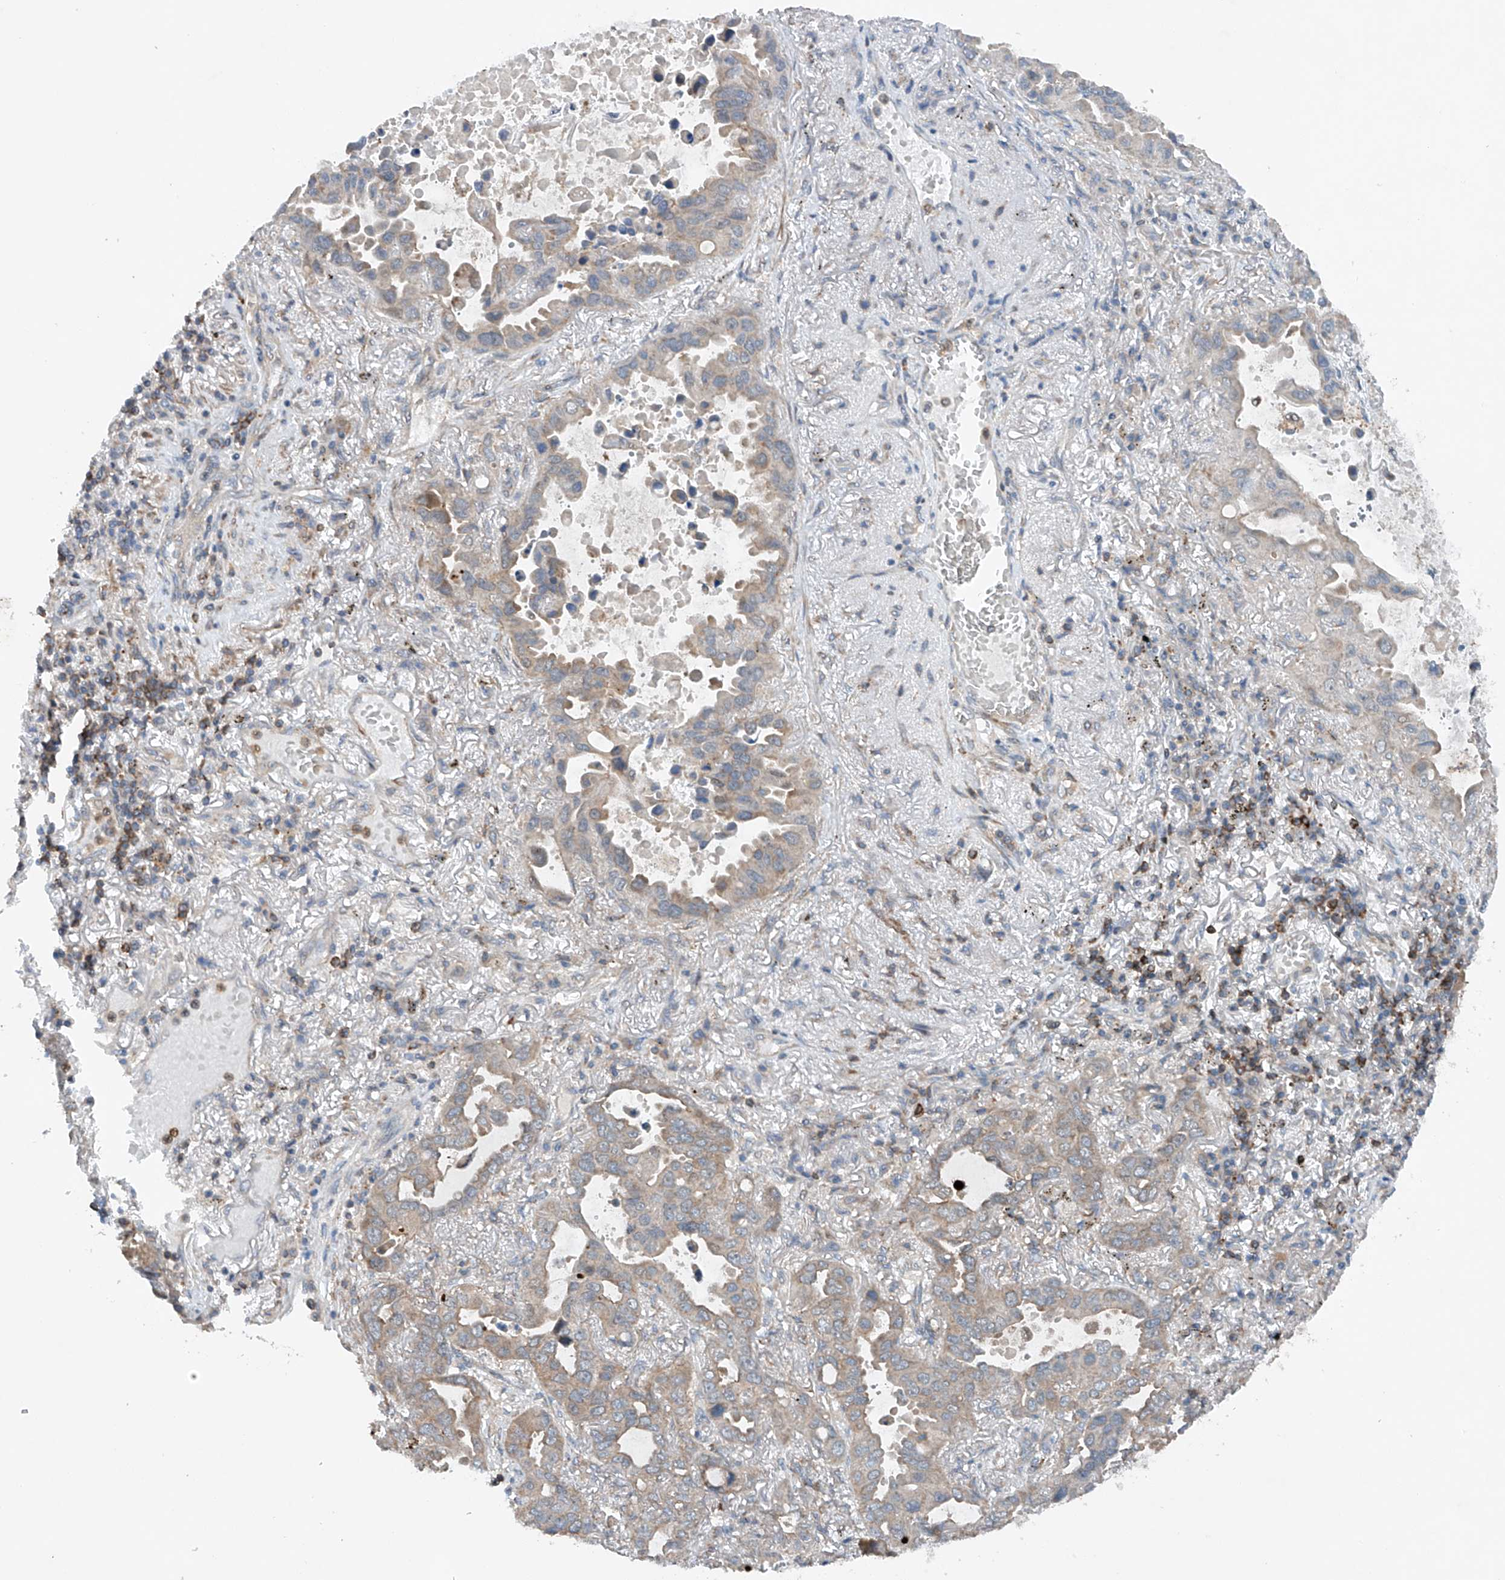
{"staining": {"intensity": "weak", "quantity": "25%-75%", "location": "cytoplasmic/membranous"}, "tissue": "lung cancer", "cell_type": "Tumor cells", "image_type": "cancer", "snomed": [{"axis": "morphology", "description": "Adenocarcinoma, NOS"}, {"axis": "topography", "description": "Lung"}], "caption": "Lung cancer was stained to show a protein in brown. There is low levels of weak cytoplasmic/membranous positivity in approximately 25%-75% of tumor cells.", "gene": "CEP85L", "patient": {"sex": "male", "age": 64}}